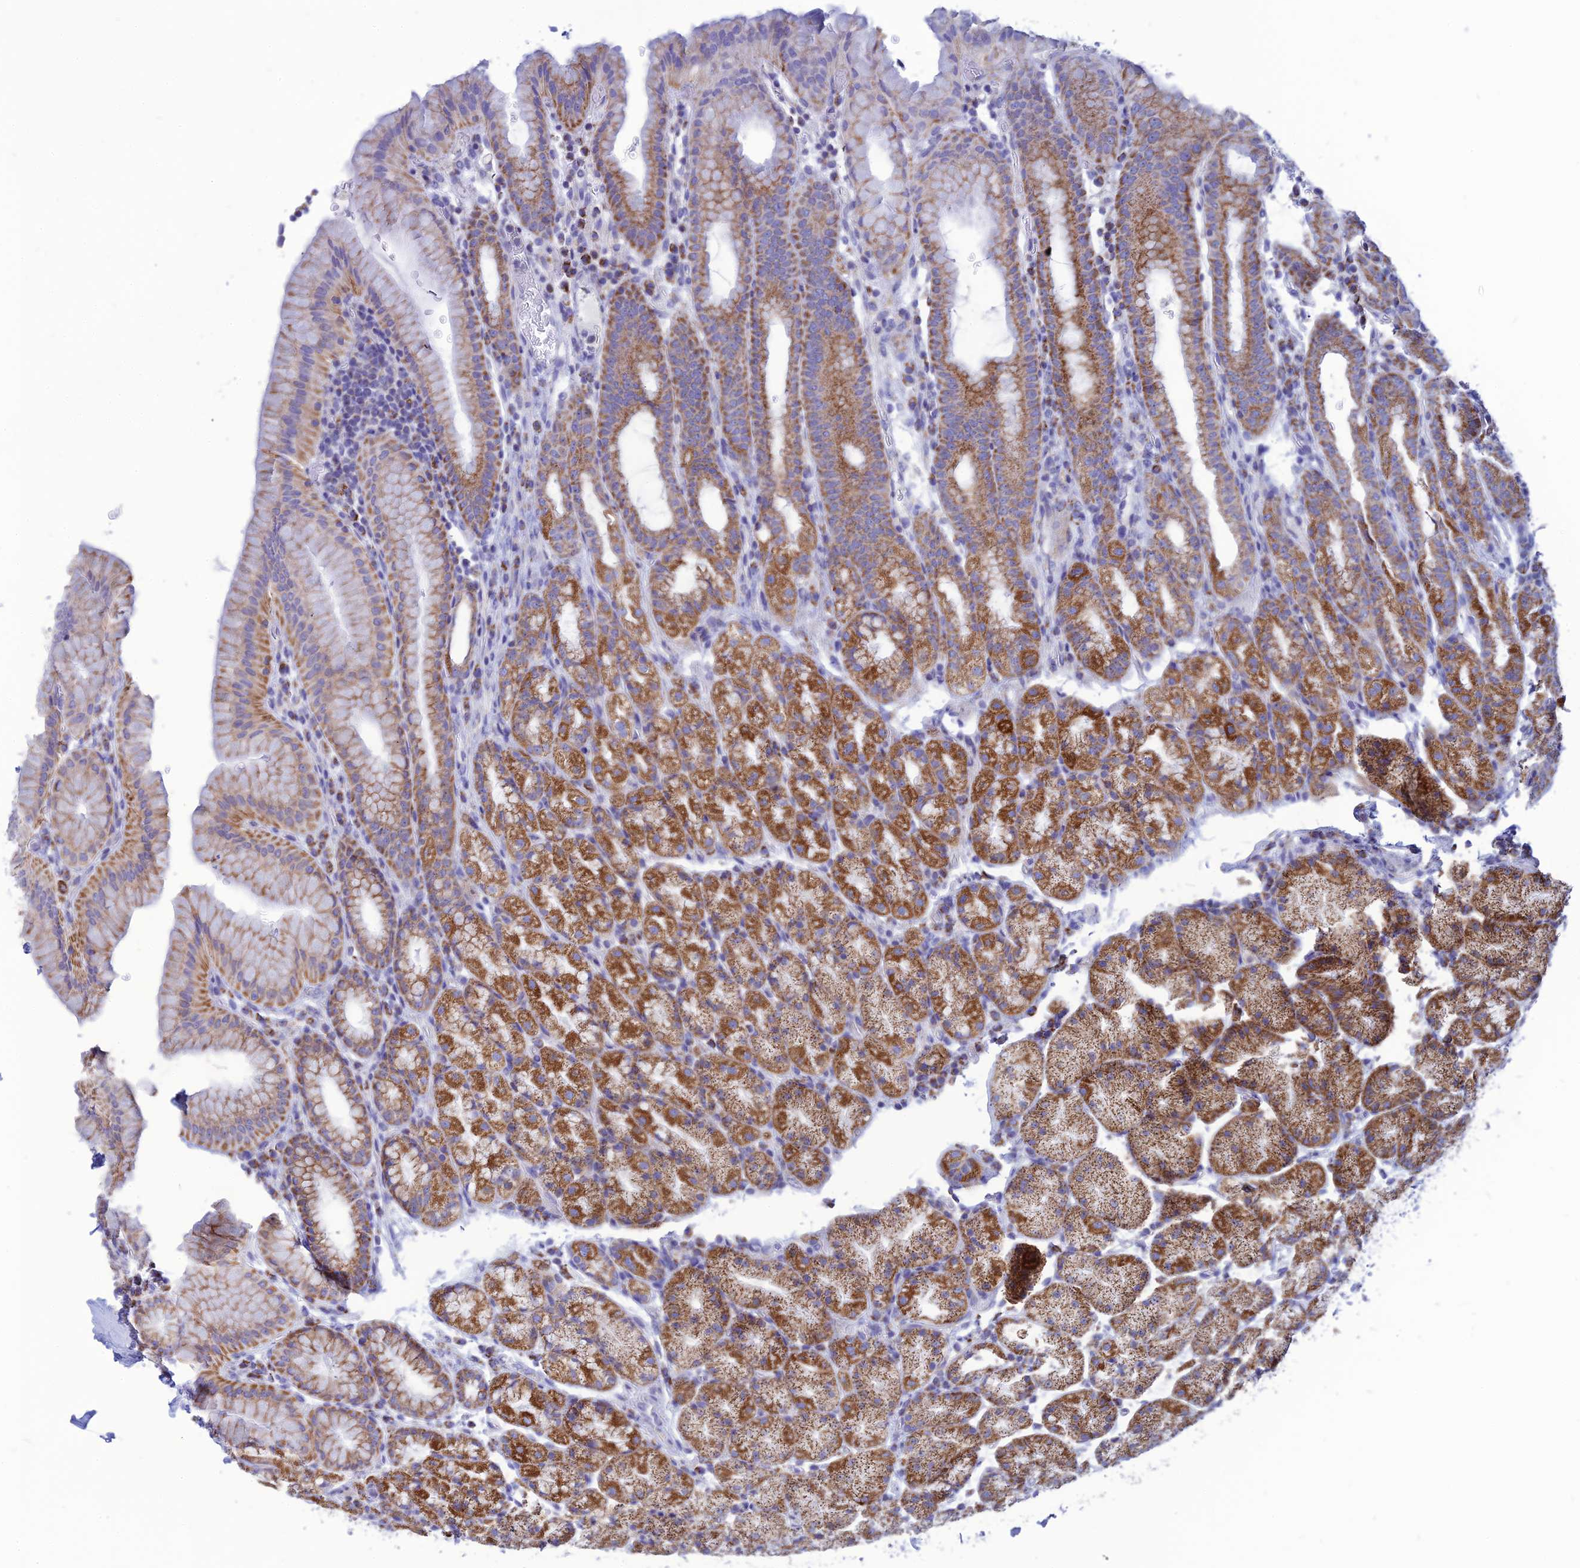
{"staining": {"intensity": "strong", "quantity": "25%-75%", "location": "cytoplasmic/membranous"}, "tissue": "stomach", "cell_type": "Glandular cells", "image_type": "normal", "snomed": [{"axis": "morphology", "description": "Normal tissue, NOS"}, {"axis": "topography", "description": "Stomach, upper"}, {"axis": "topography", "description": "Stomach, lower"}, {"axis": "topography", "description": "Small intestine"}], "caption": "A high amount of strong cytoplasmic/membranous expression is seen in approximately 25%-75% of glandular cells in normal stomach.", "gene": "PACC1", "patient": {"sex": "male", "age": 68}}